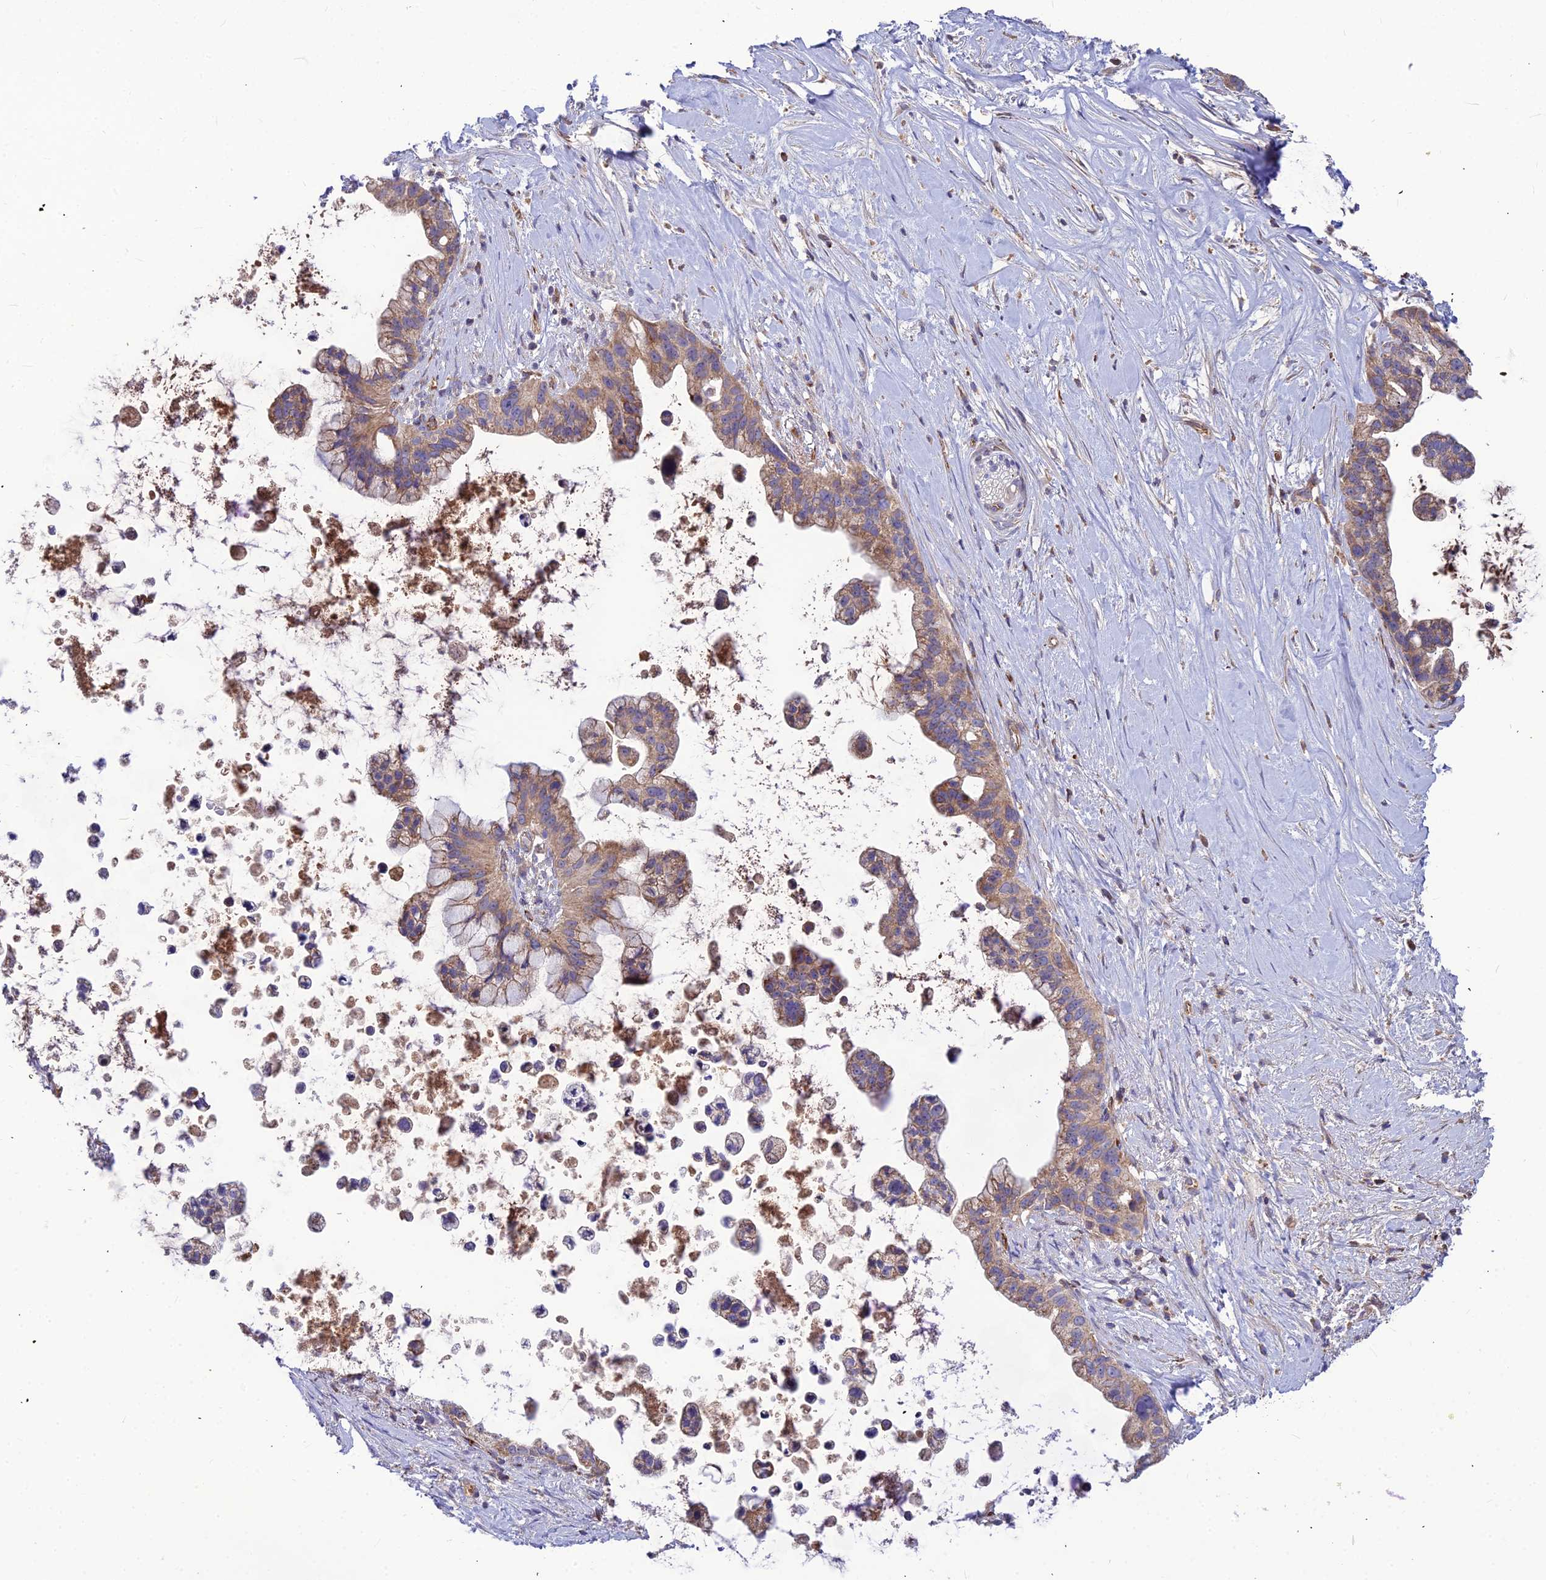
{"staining": {"intensity": "moderate", "quantity": "25%-75%", "location": "cytoplasmic/membranous"}, "tissue": "pancreatic cancer", "cell_type": "Tumor cells", "image_type": "cancer", "snomed": [{"axis": "morphology", "description": "Adenocarcinoma, NOS"}, {"axis": "topography", "description": "Pancreas"}], "caption": "IHC (DAB) staining of human pancreatic cancer (adenocarcinoma) displays moderate cytoplasmic/membranous protein positivity in about 25%-75% of tumor cells. (DAB = brown stain, brightfield microscopy at high magnification).", "gene": "ASPHD1", "patient": {"sex": "female", "age": 83}}